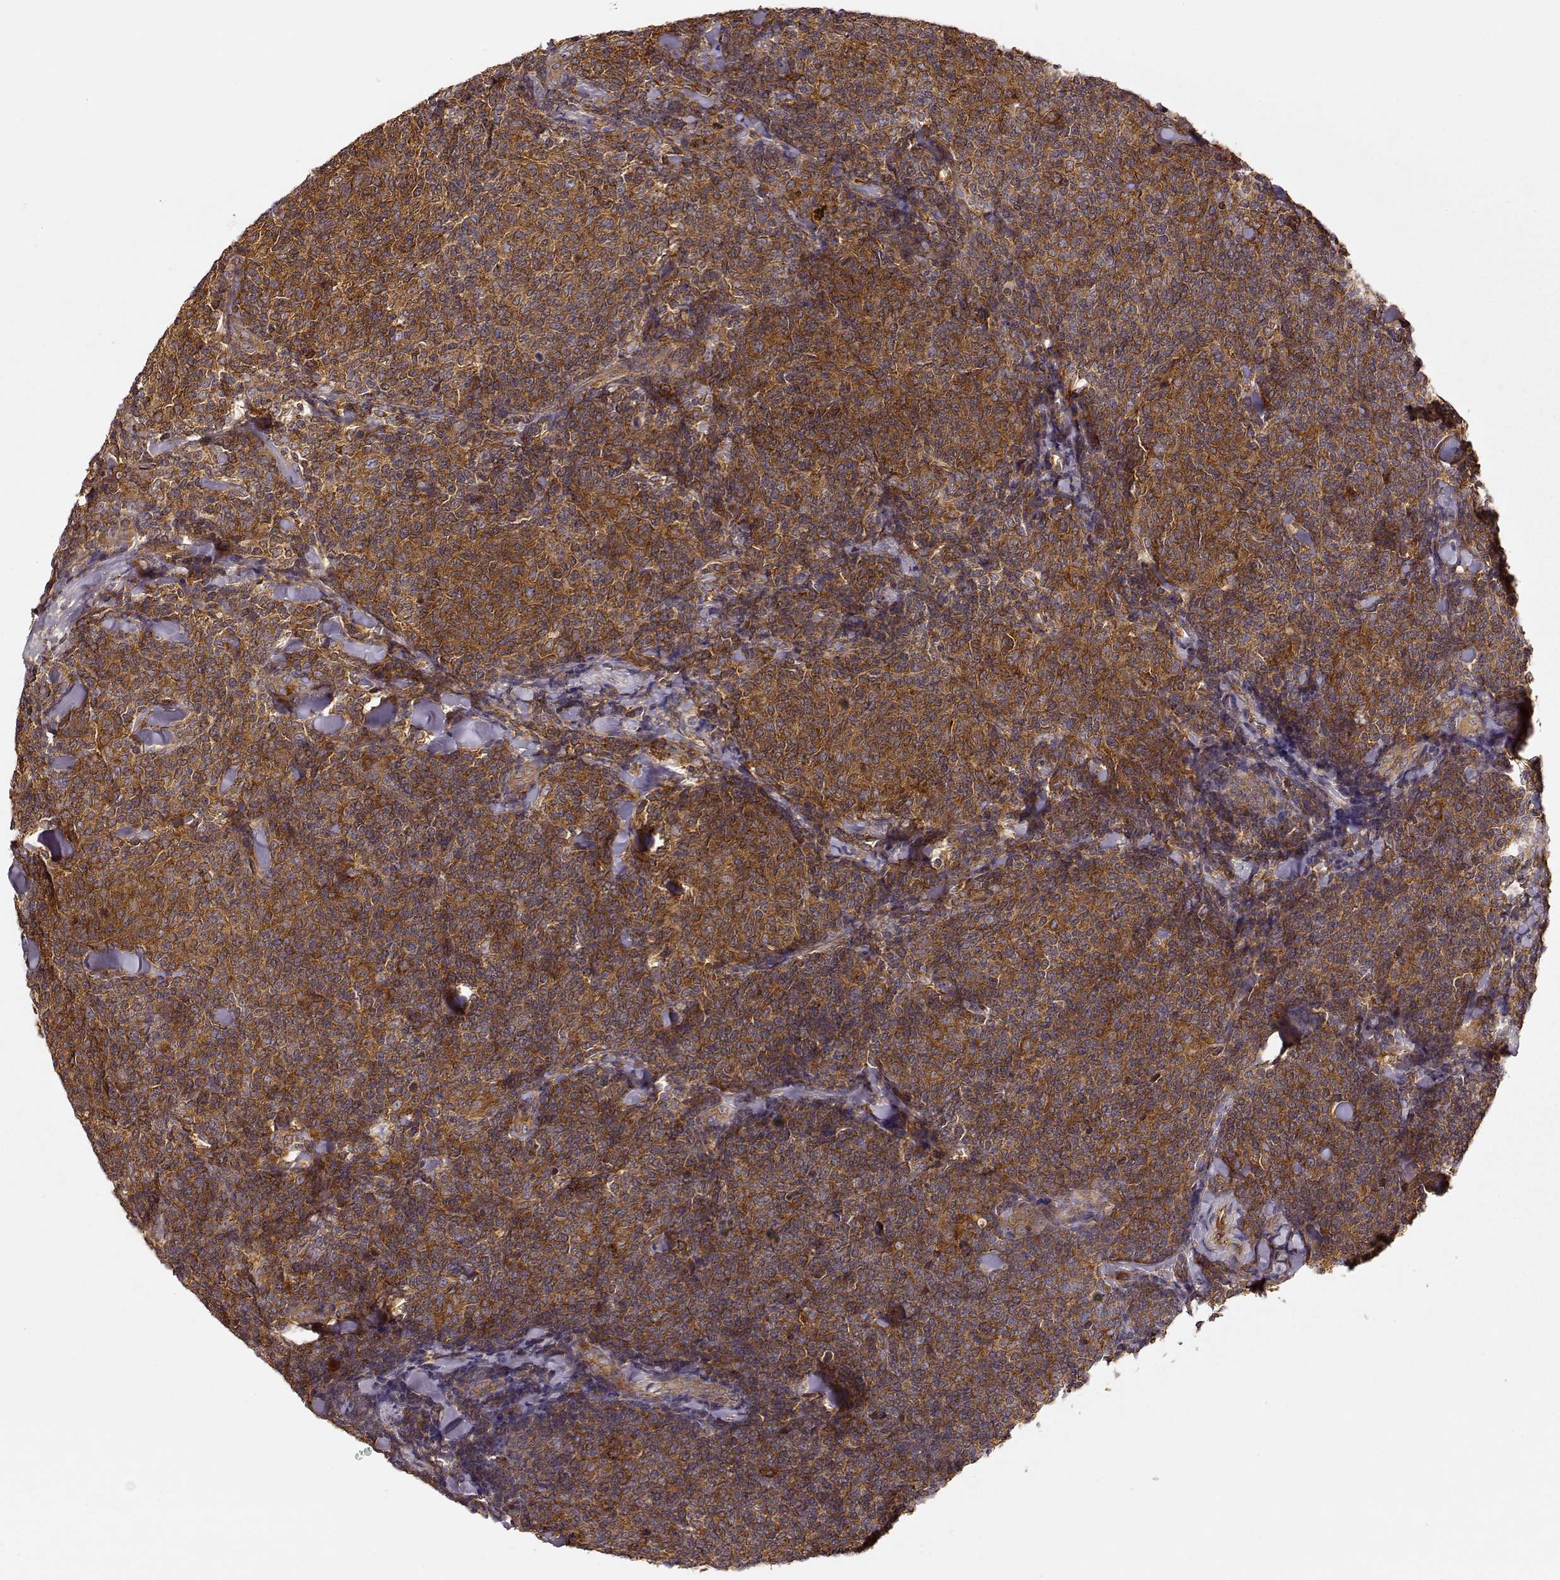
{"staining": {"intensity": "strong", "quantity": ">75%", "location": "cytoplasmic/membranous"}, "tissue": "lymphoma", "cell_type": "Tumor cells", "image_type": "cancer", "snomed": [{"axis": "morphology", "description": "Malignant lymphoma, non-Hodgkin's type, Low grade"}, {"axis": "topography", "description": "Lymph node"}], "caption": "A high amount of strong cytoplasmic/membranous expression is appreciated in approximately >75% of tumor cells in low-grade malignant lymphoma, non-Hodgkin's type tissue.", "gene": "ARHGEF2", "patient": {"sex": "female", "age": 56}}